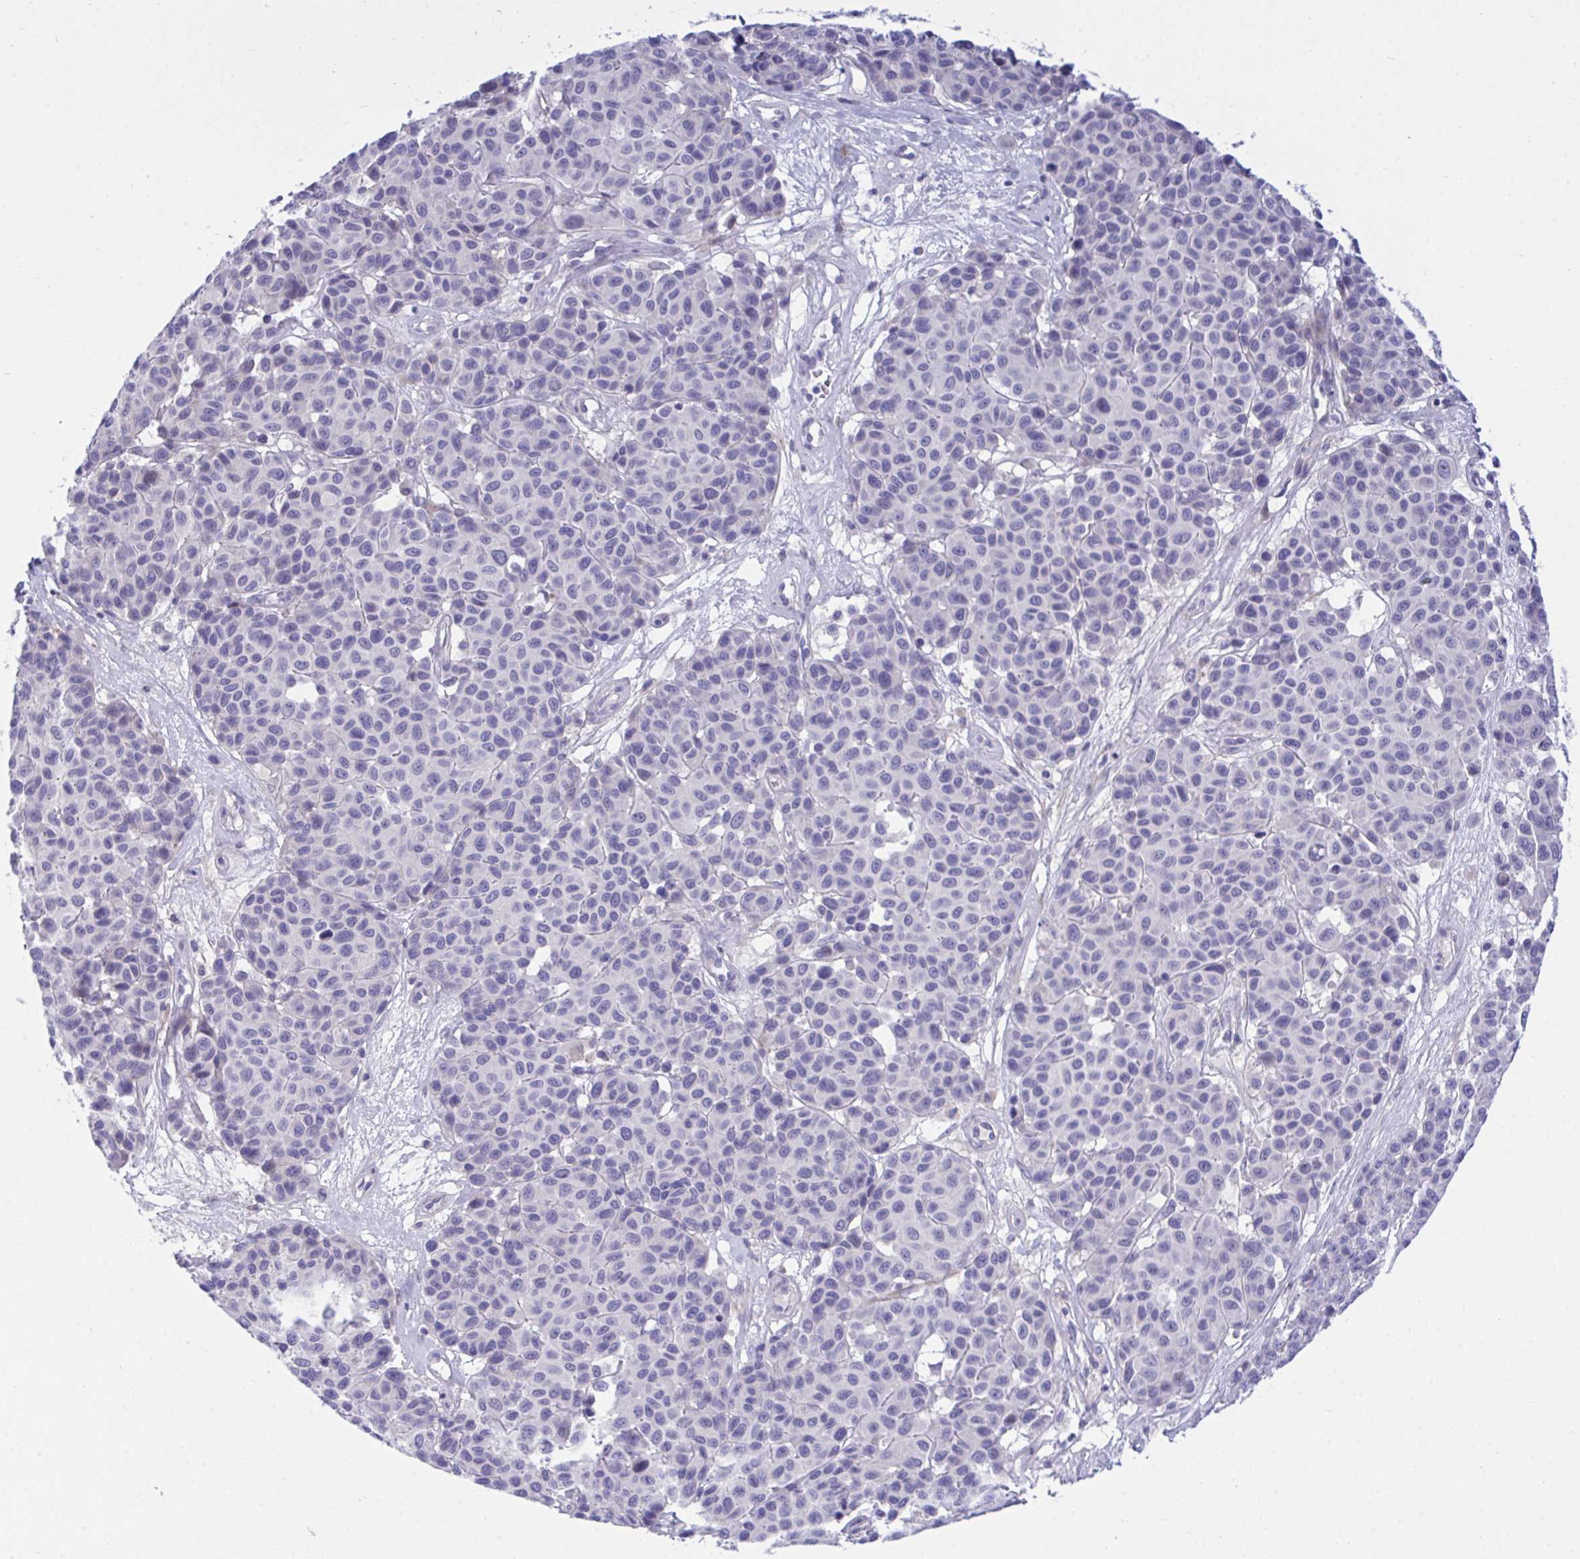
{"staining": {"intensity": "negative", "quantity": "none", "location": "none"}, "tissue": "melanoma", "cell_type": "Tumor cells", "image_type": "cancer", "snomed": [{"axis": "morphology", "description": "Malignant melanoma, NOS"}, {"axis": "topography", "description": "Skin"}], "caption": "A high-resolution photomicrograph shows immunohistochemistry (IHC) staining of melanoma, which shows no significant expression in tumor cells. The staining is performed using DAB (3,3'-diaminobenzidine) brown chromogen with nuclei counter-stained in using hematoxylin.", "gene": "MED9", "patient": {"sex": "female", "age": 66}}